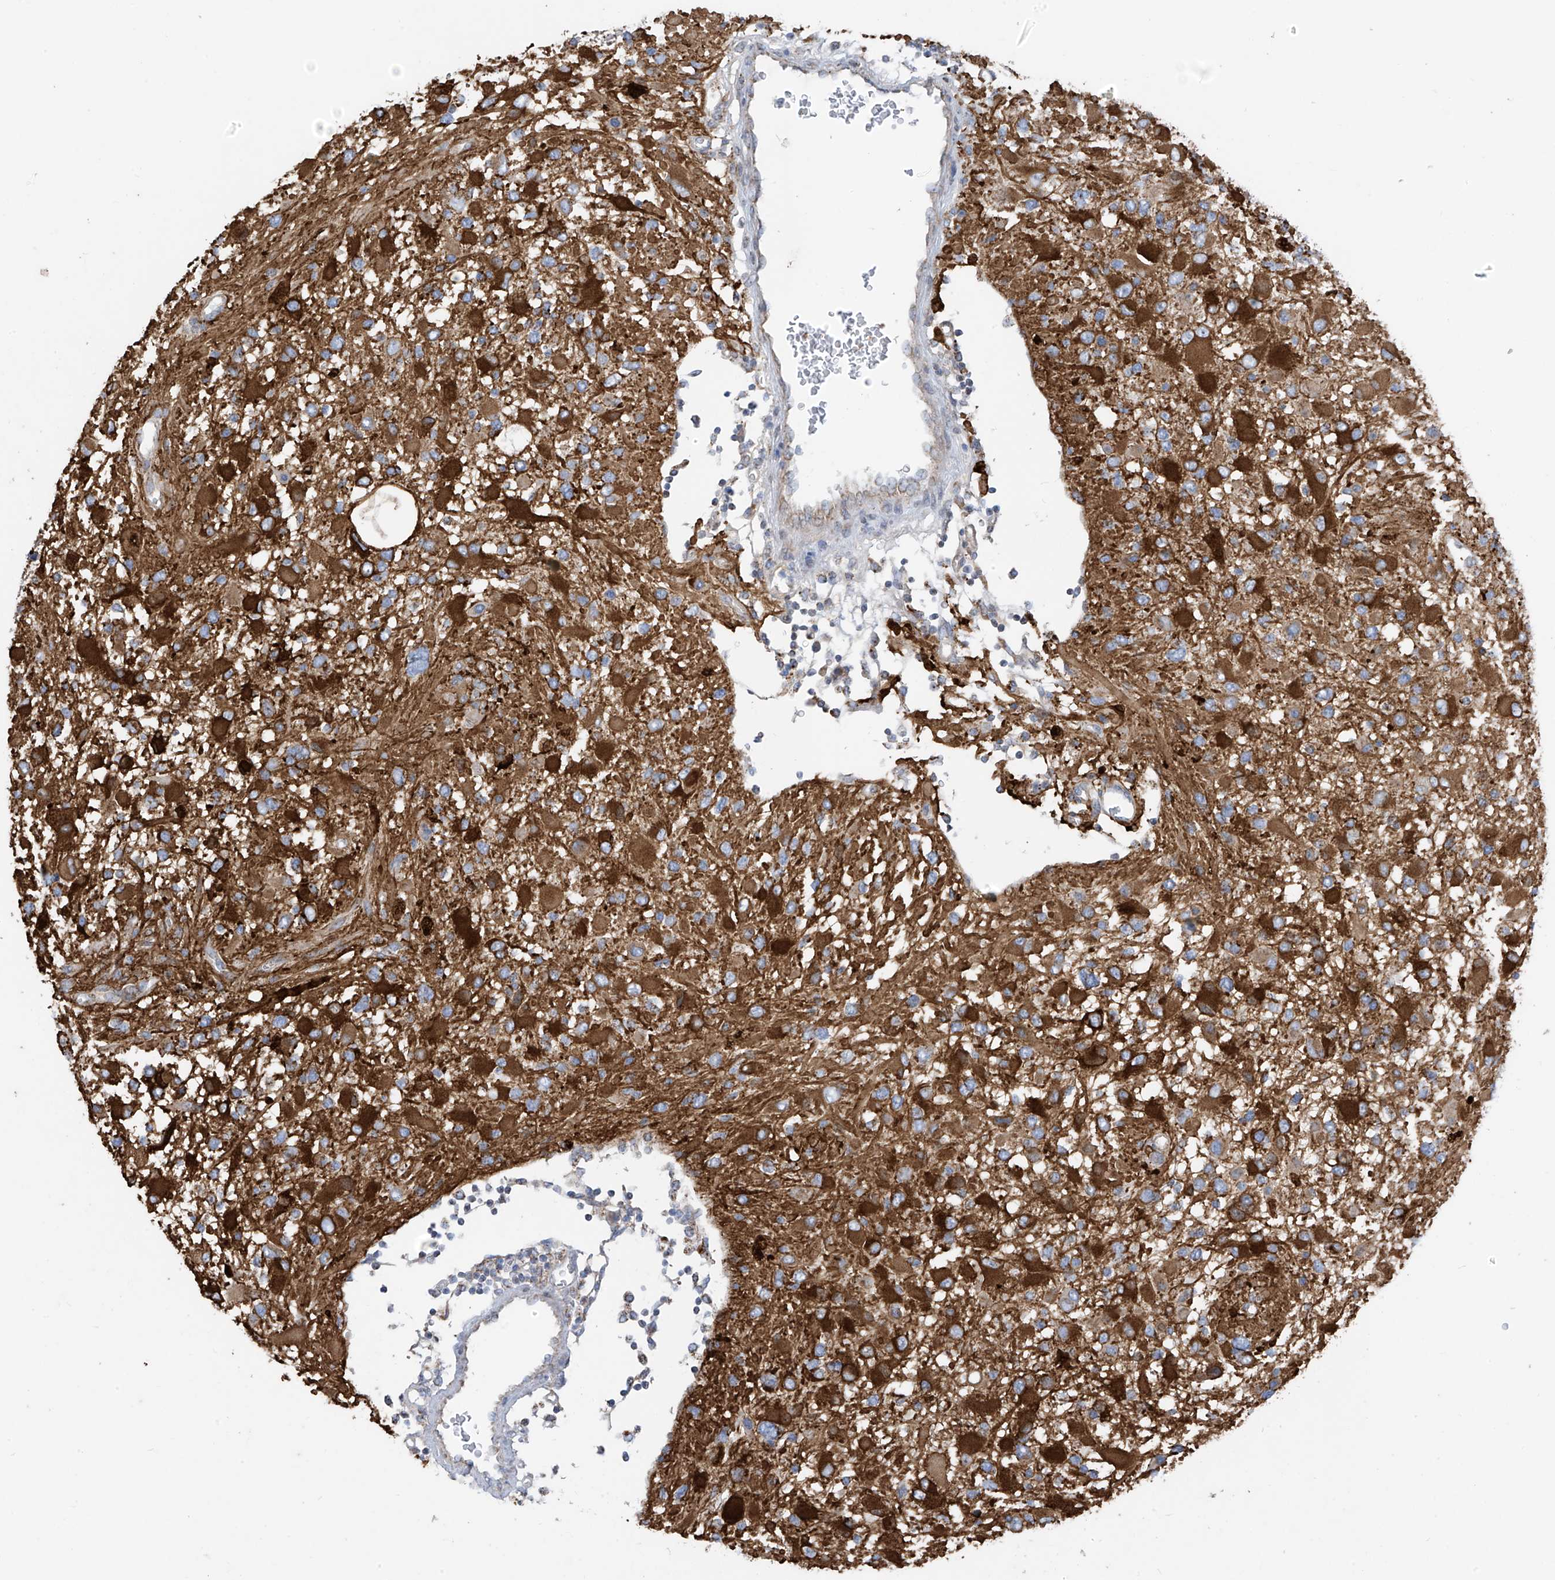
{"staining": {"intensity": "strong", "quantity": "25%-75%", "location": "cytoplasmic/membranous"}, "tissue": "glioma", "cell_type": "Tumor cells", "image_type": "cancer", "snomed": [{"axis": "morphology", "description": "Glioma, malignant, High grade"}, {"axis": "topography", "description": "Brain"}], "caption": "Malignant high-grade glioma stained with a brown dye demonstrates strong cytoplasmic/membranous positive expression in approximately 25%-75% of tumor cells.", "gene": "EOMES", "patient": {"sex": "male", "age": 53}}